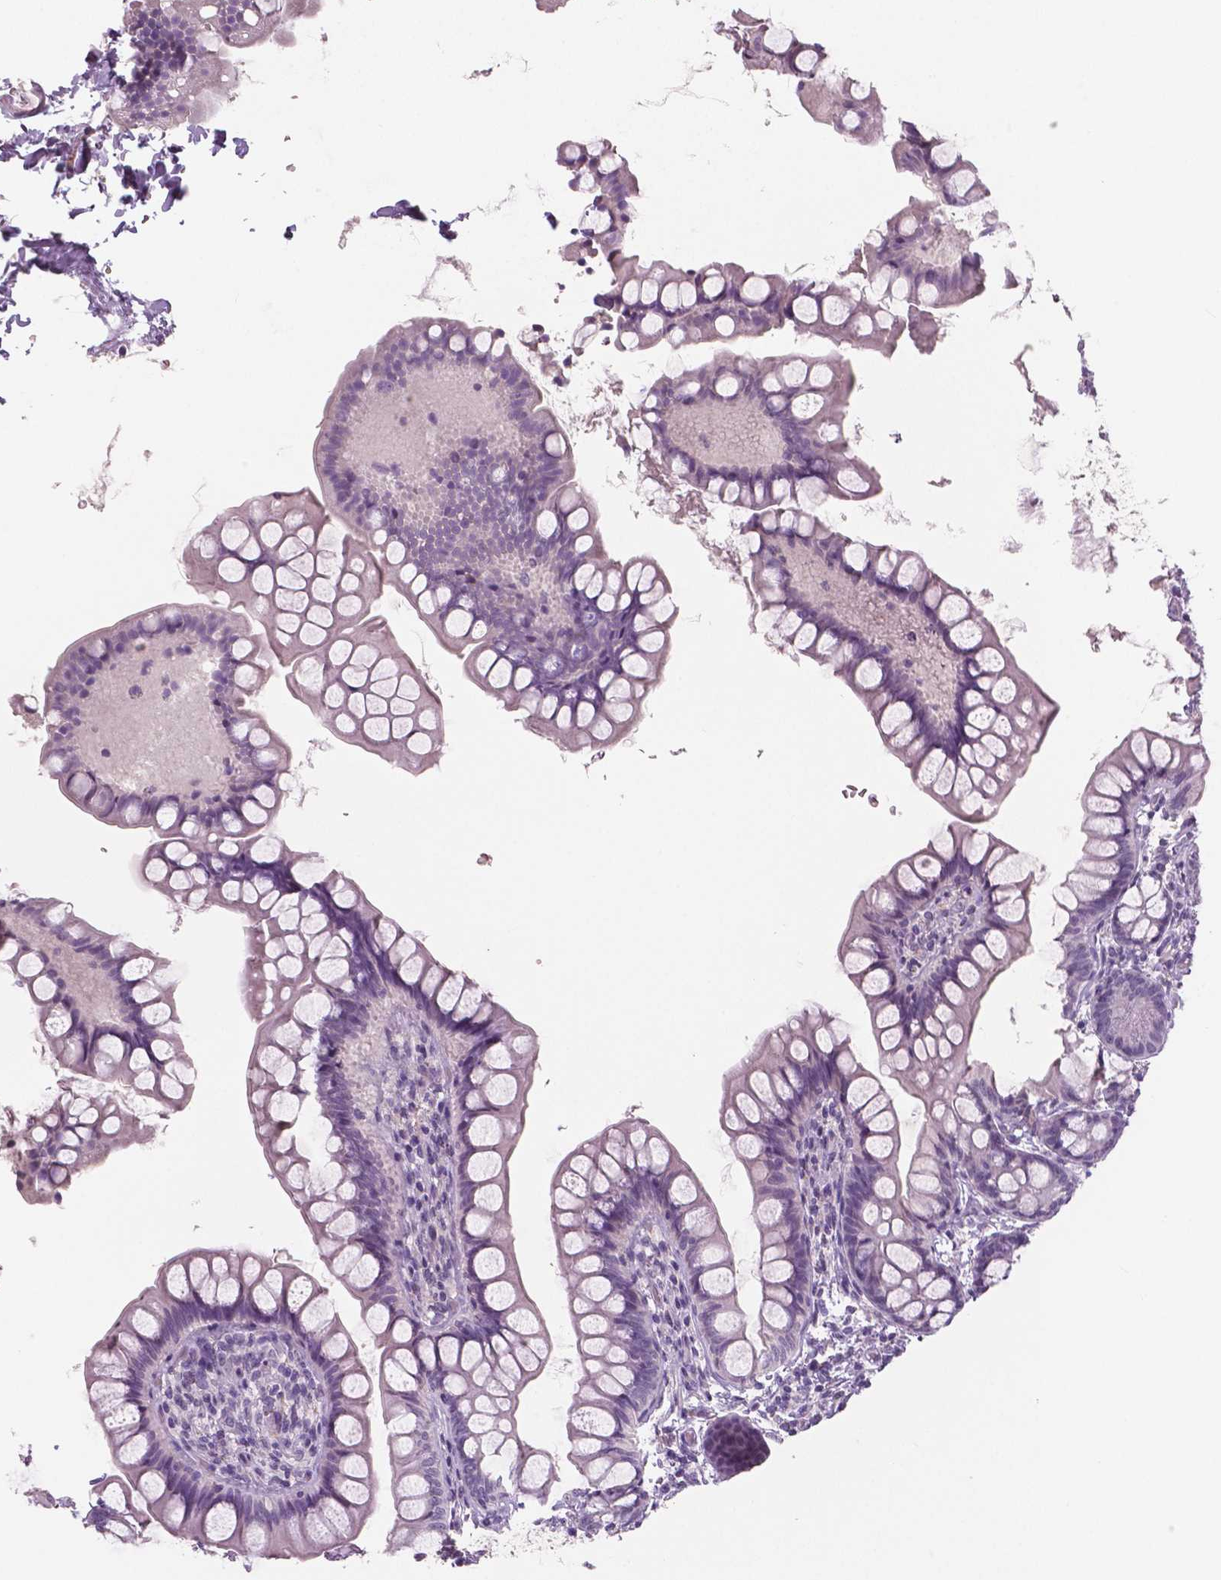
{"staining": {"intensity": "negative", "quantity": "none", "location": "none"}, "tissue": "small intestine", "cell_type": "Glandular cells", "image_type": "normal", "snomed": [{"axis": "morphology", "description": "Normal tissue, NOS"}, {"axis": "topography", "description": "Small intestine"}], "caption": "Immunohistochemistry (IHC) of unremarkable small intestine exhibits no positivity in glandular cells. Nuclei are stained in blue.", "gene": "NECAB1", "patient": {"sex": "male", "age": 70}}